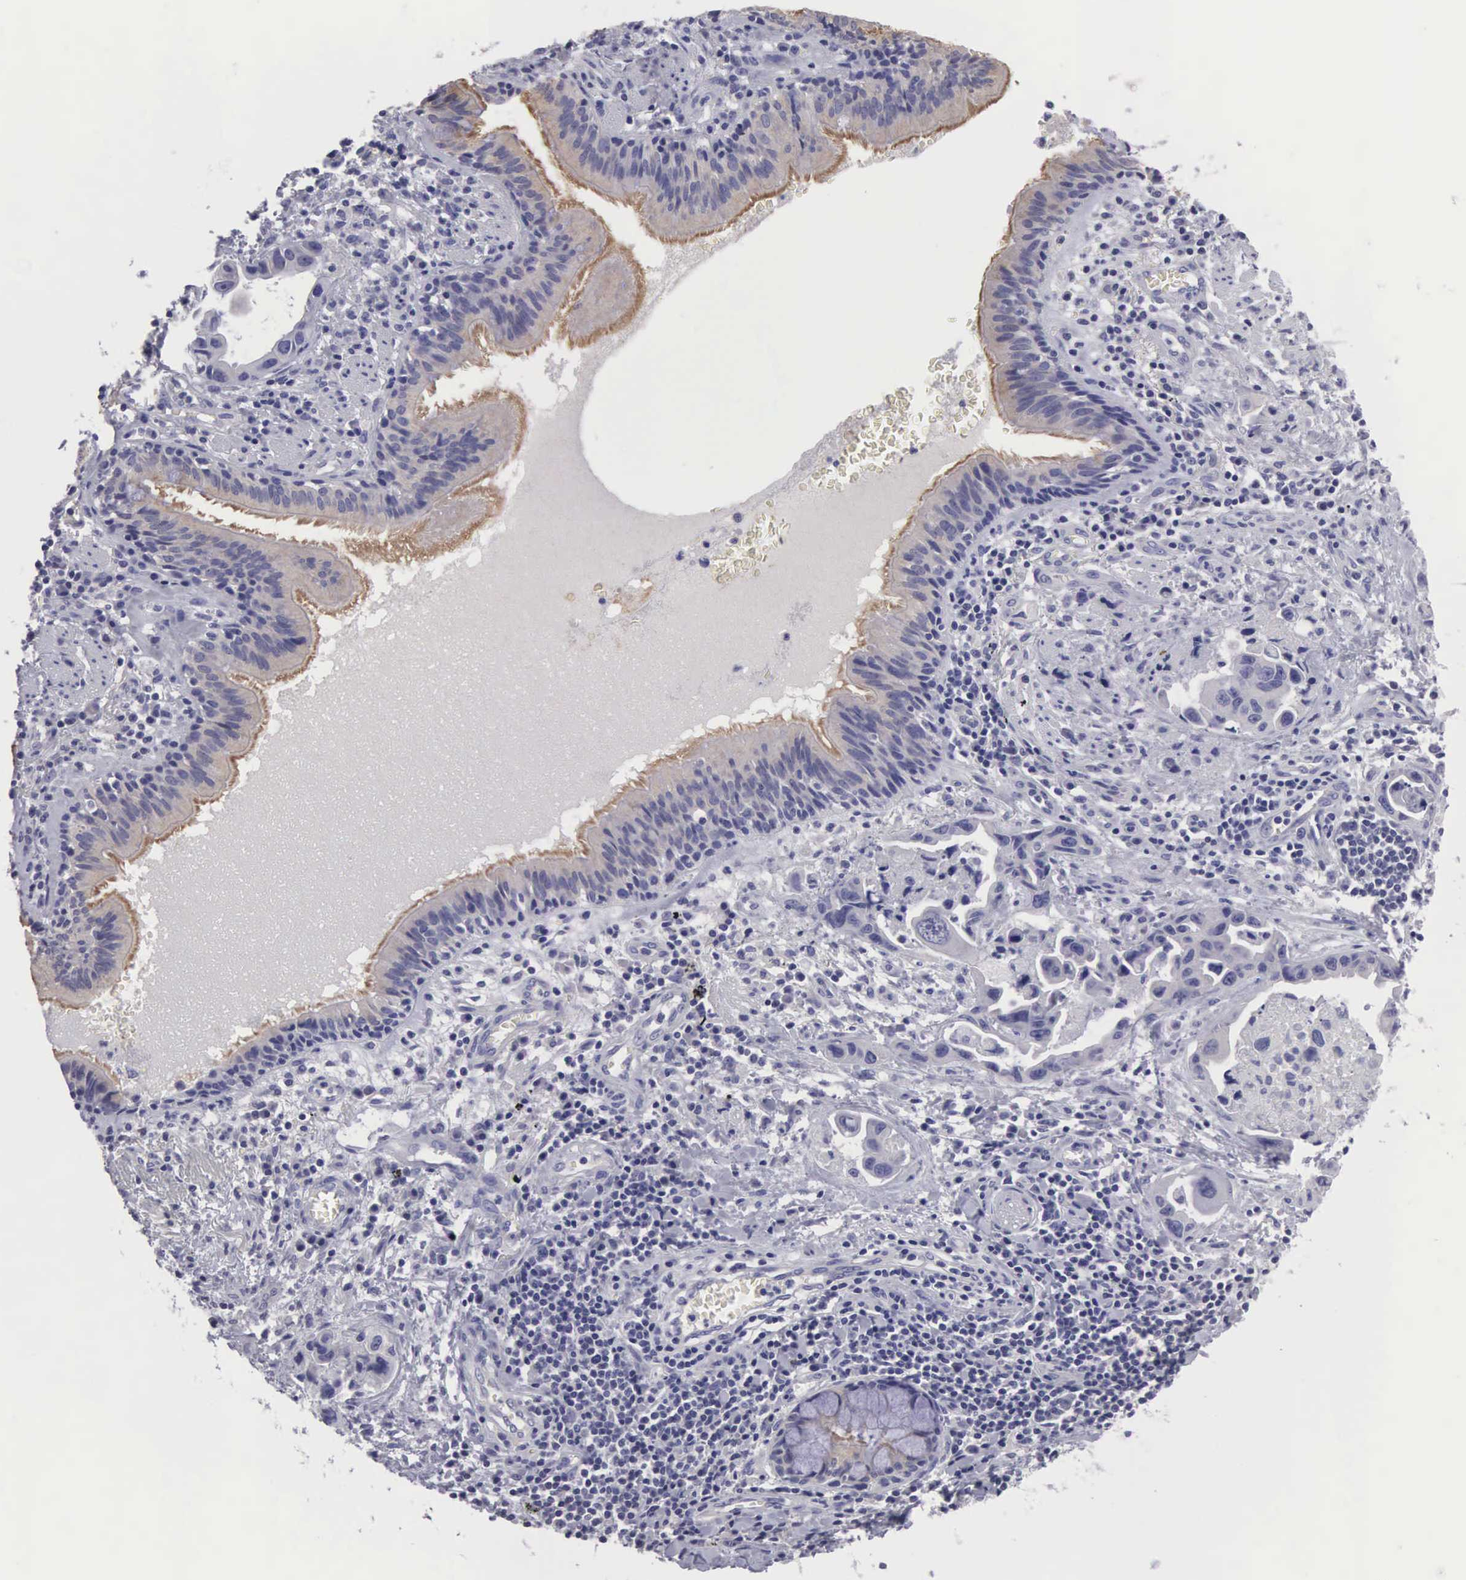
{"staining": {"intensity": "negative", "quantity": "none", "location": "none"}, "tissue": "lung cancer", "cell_type": "Tumor cells", "image_type": "cancer", "snomed": [{"axis": "morphology", "description": "Adenocarcinoma, NOS"}, {"axis": "topography", "description": "Lung"}], "caption": "Tumor cells are negative for protein expression in human lung cancer (adenocarcinoma).", "gene": "SLITRK4", "patient": {"sex": "male", "age": 64}}